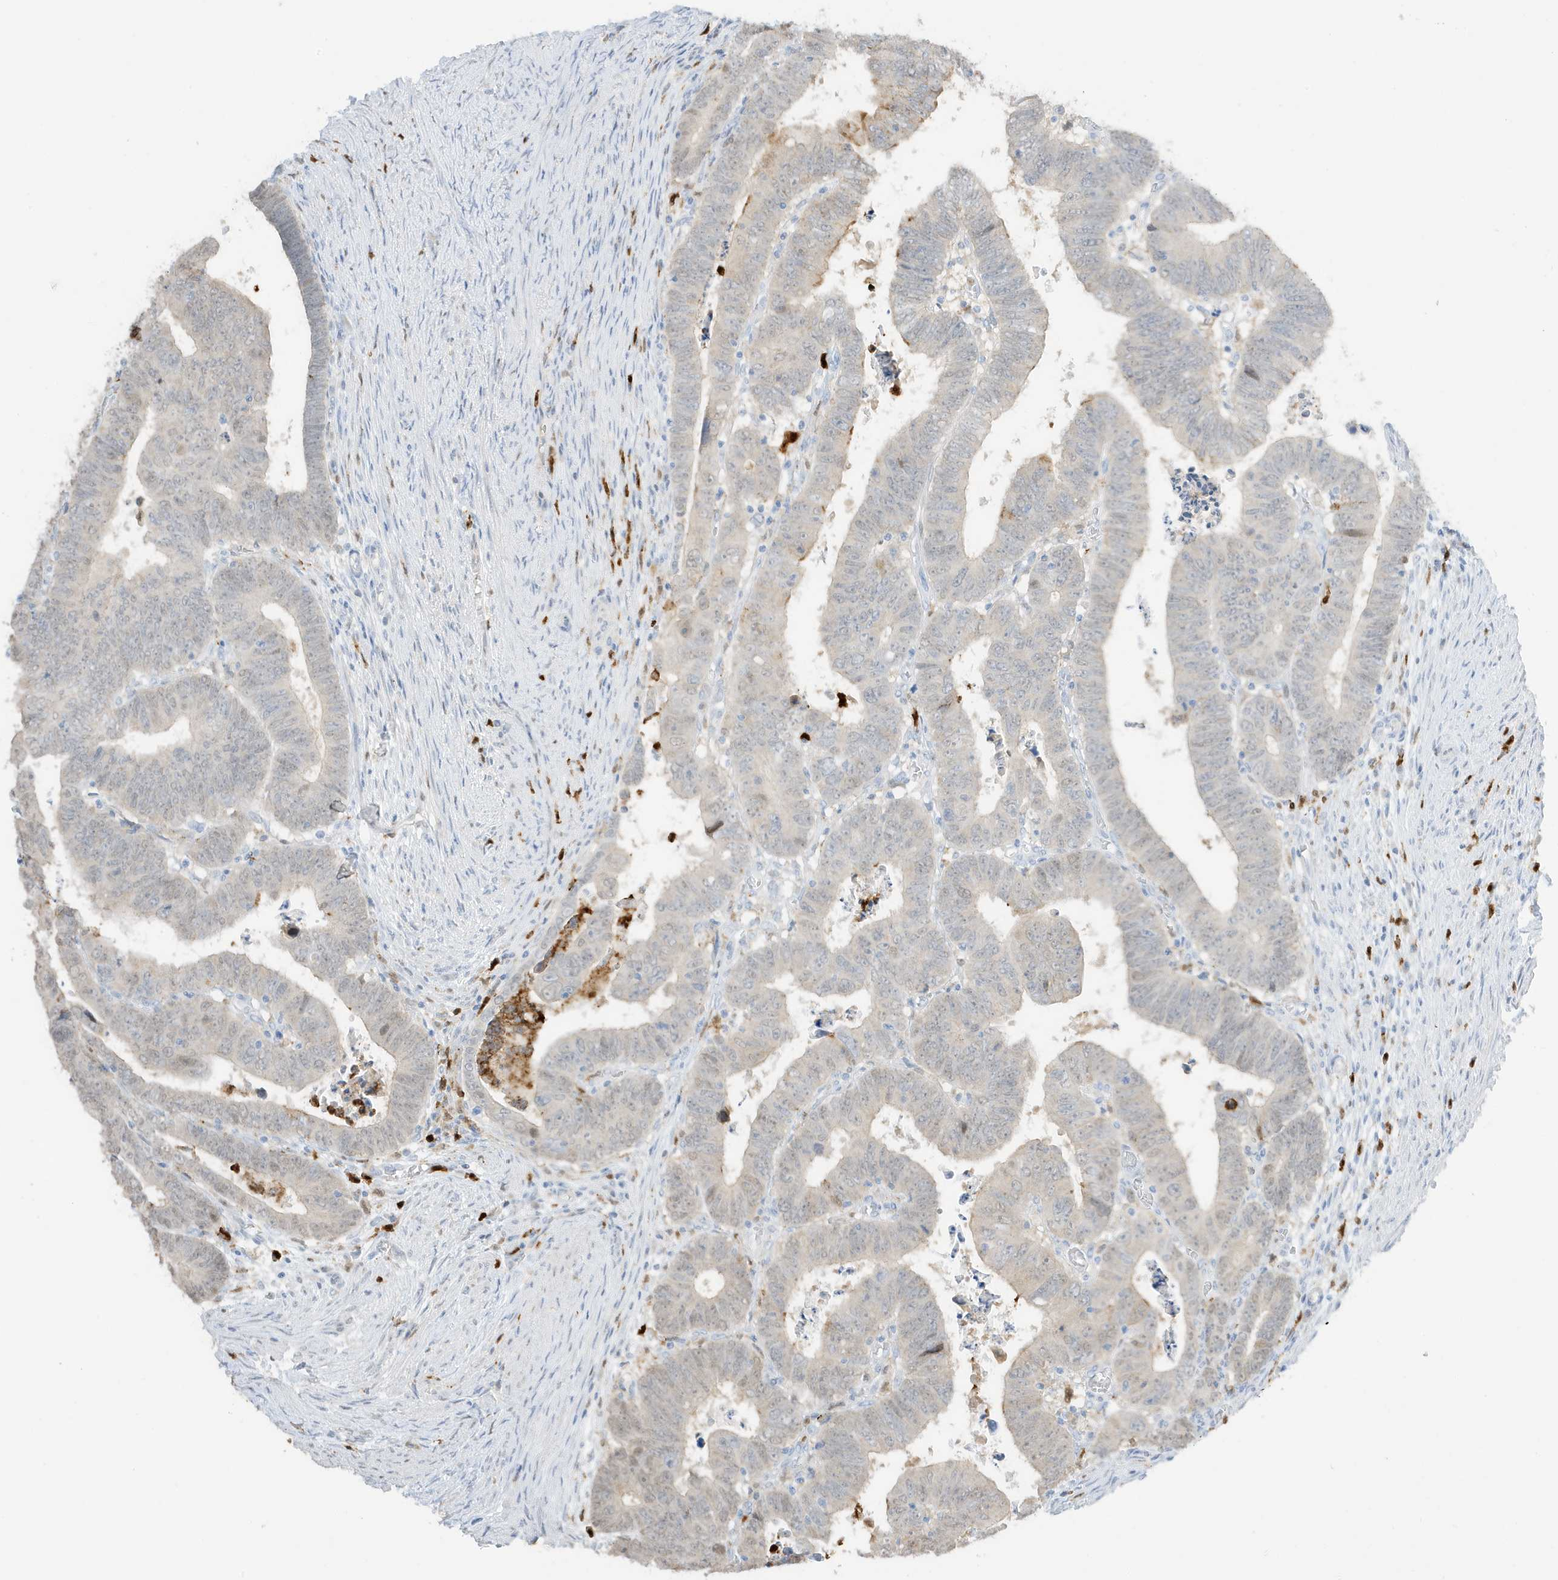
{"staining": {"intensity": "negative", "quantity": "none", "location": "none"}, "tissue": "colorectal cancer", "cell_type": "Tumor cells", "image_type": "cancer", "snomed": [{"axis": "morphology", "description": "Normal tissue, NOS"}, {"axis": "morphology", "description": "Adenocarcinoma, NOS"}, {"axis": "topography", "description": "Rectum"}], "caption": "Immunohistochemistry of colorectal cancer demonstrates no staining in tumor cells. The staining was performed using DAB to visualize the protein expression in brown, while the nuclei were stained in blue with hematoxylin (Magnification: 20x).", "gene": "GCA", "patient": {"sex": "female", "age": 65}}